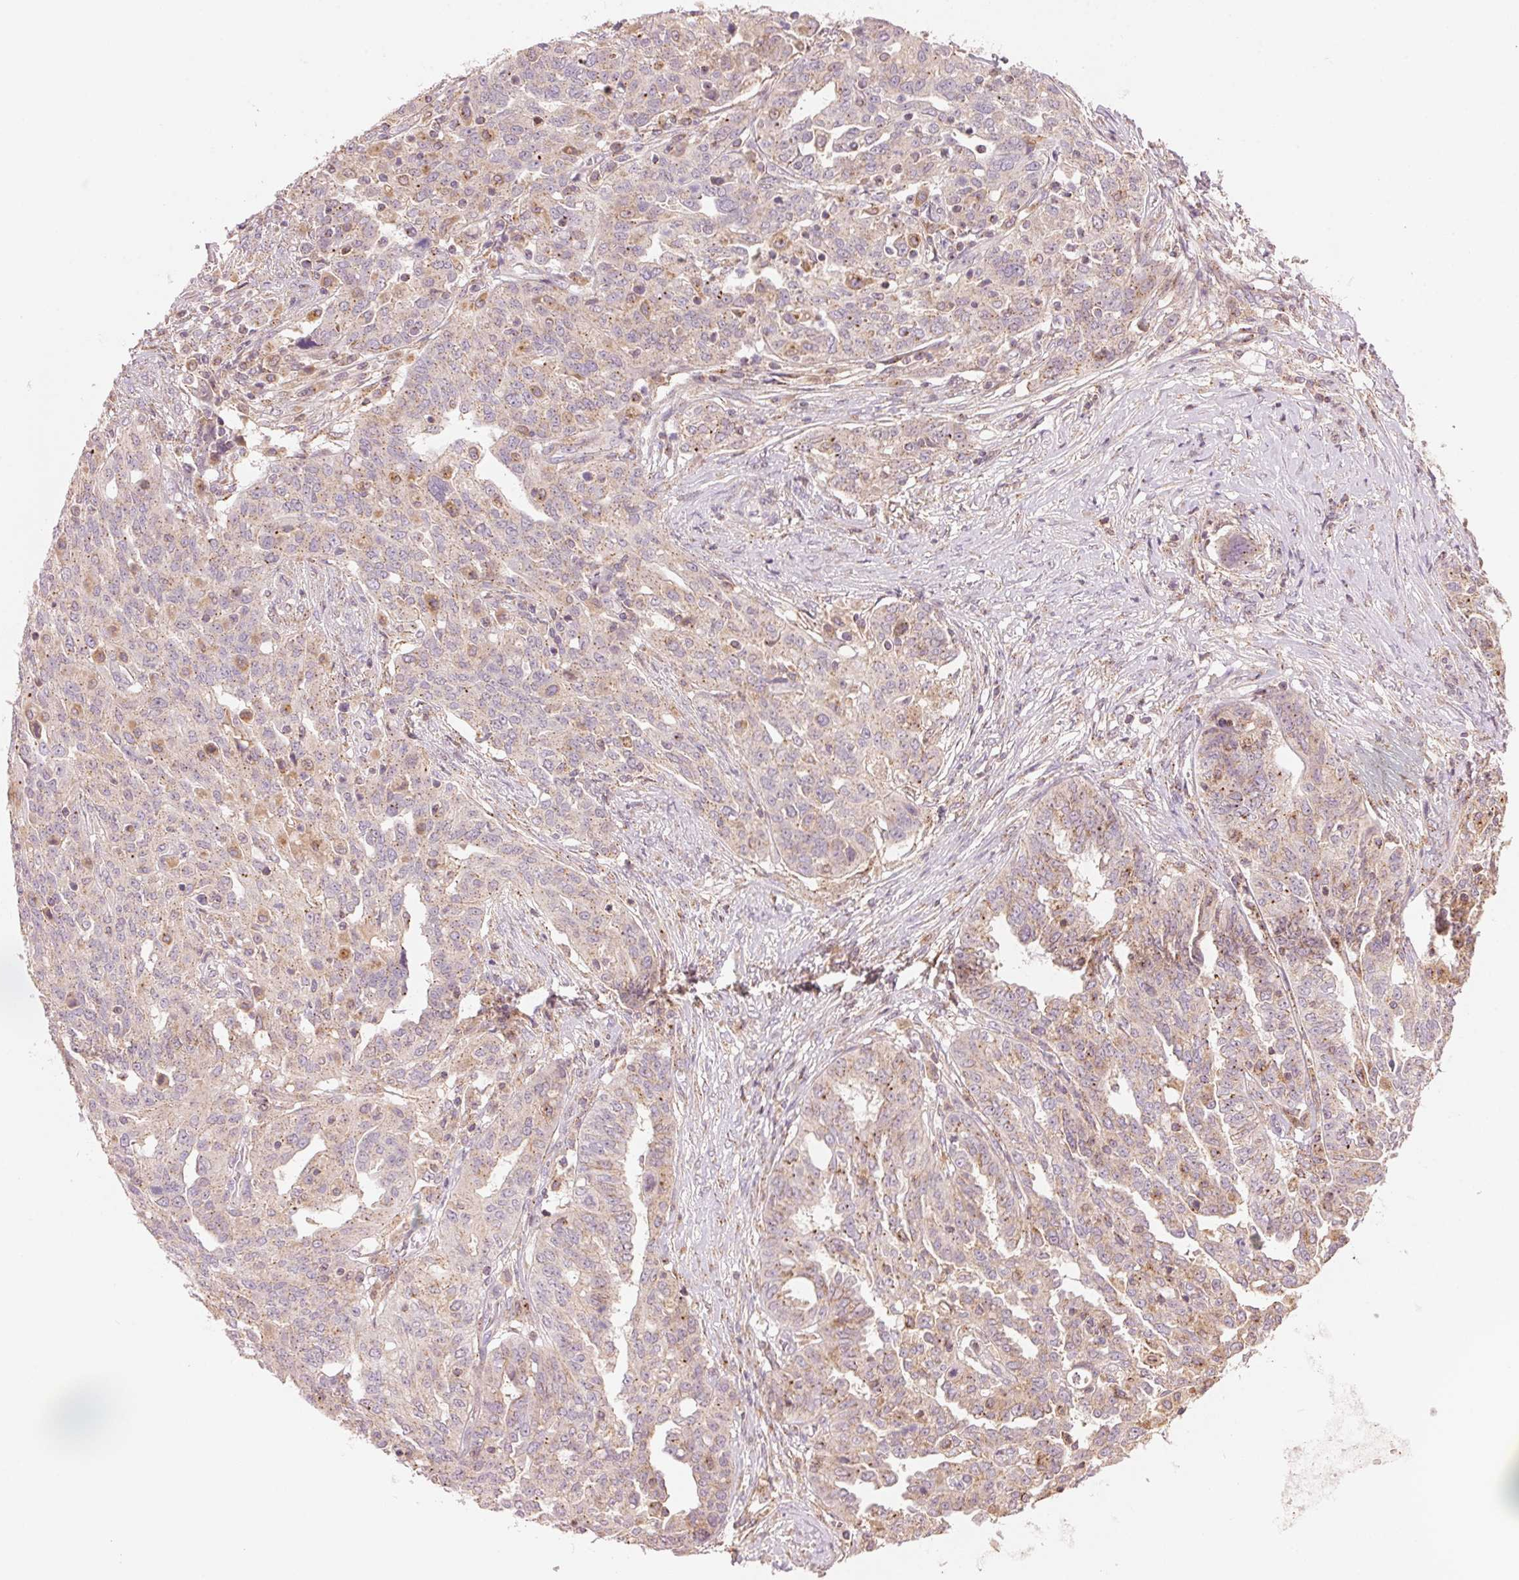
{"staining": {"intensity": "weak", "quantity": "25%-75%", "location": "cytoplasmic/membranous,nuclear"}, "tissue": "ovarian cancer", "cell_type": "Tumor cells", "image_type": "cancer", "snomed": [{"axis": "morphology", "description": "Cystadenocarcinoma, serous, NOS"}, {"axis": "topography", "description": "Ovary"}], "caption": "A low amount of weak cytoplasmic/membranous and nuclear positivity is appreciated in approximately 25%-75% of tumor cells in serous cystadenocarcinoma (ovarian) tissue.", "gene": "HOXB13", "patient": {"sex": "female", "age": 67}}